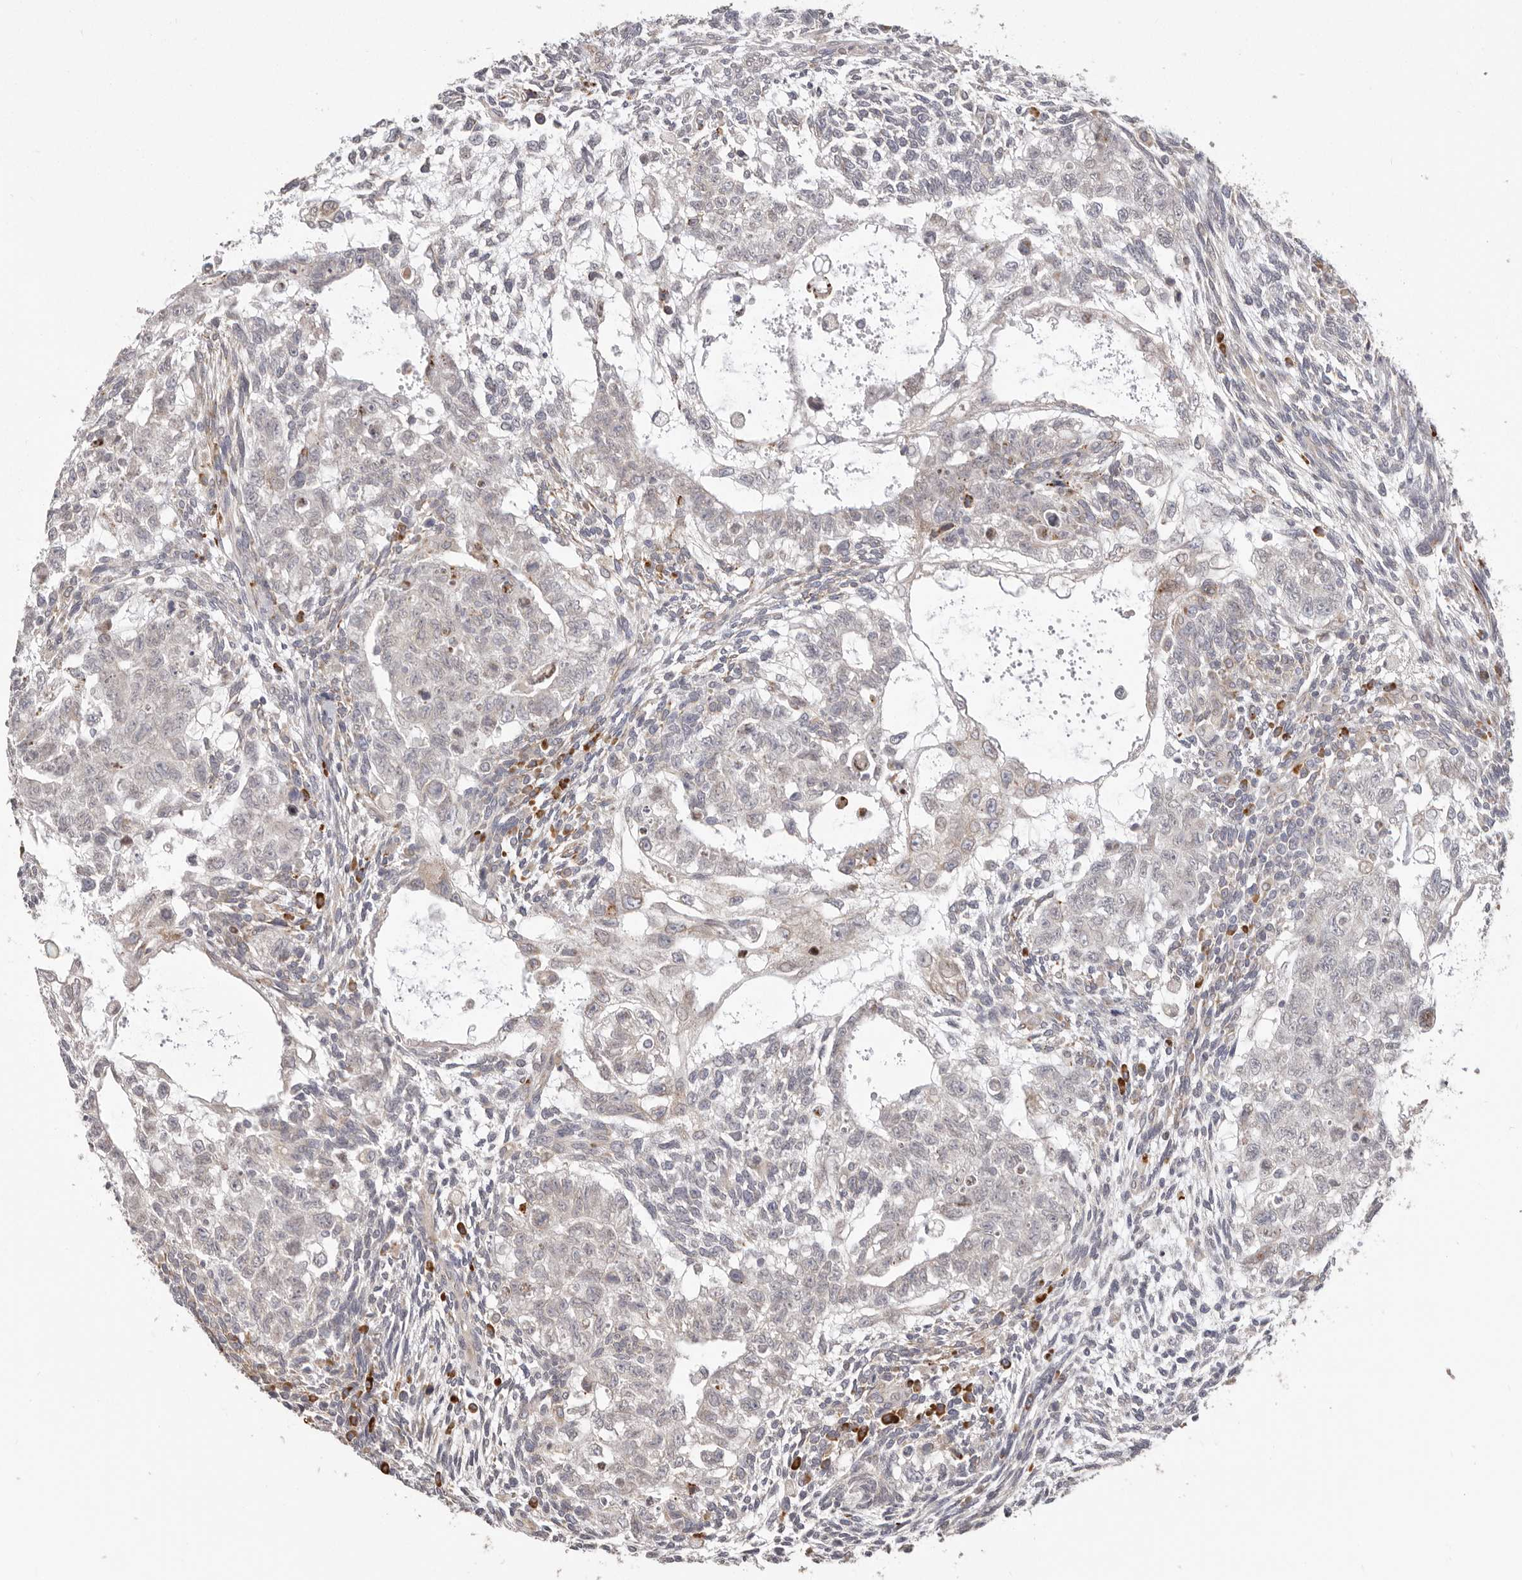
{"staining": {"intensity": "negative", "quantity": "none", "location": "none"}, "tissue": "testis cancer", "cell_type": "Tumor cells", "image_type": "cancer", "snomed": [{"axis": "morphology", "description": "Carcinoma, Embryonal, NOS"}, {"axis": "topography", "description": "Testis"}], "caption": "Immunohistochemistry (IHC) micrograph of embryonal carcinoma (testis) stained for a protein (brown), which exhibits no expression in tumor cells.", "gene": "NUP43", "patient": {"sex": "male", "age": 37}}